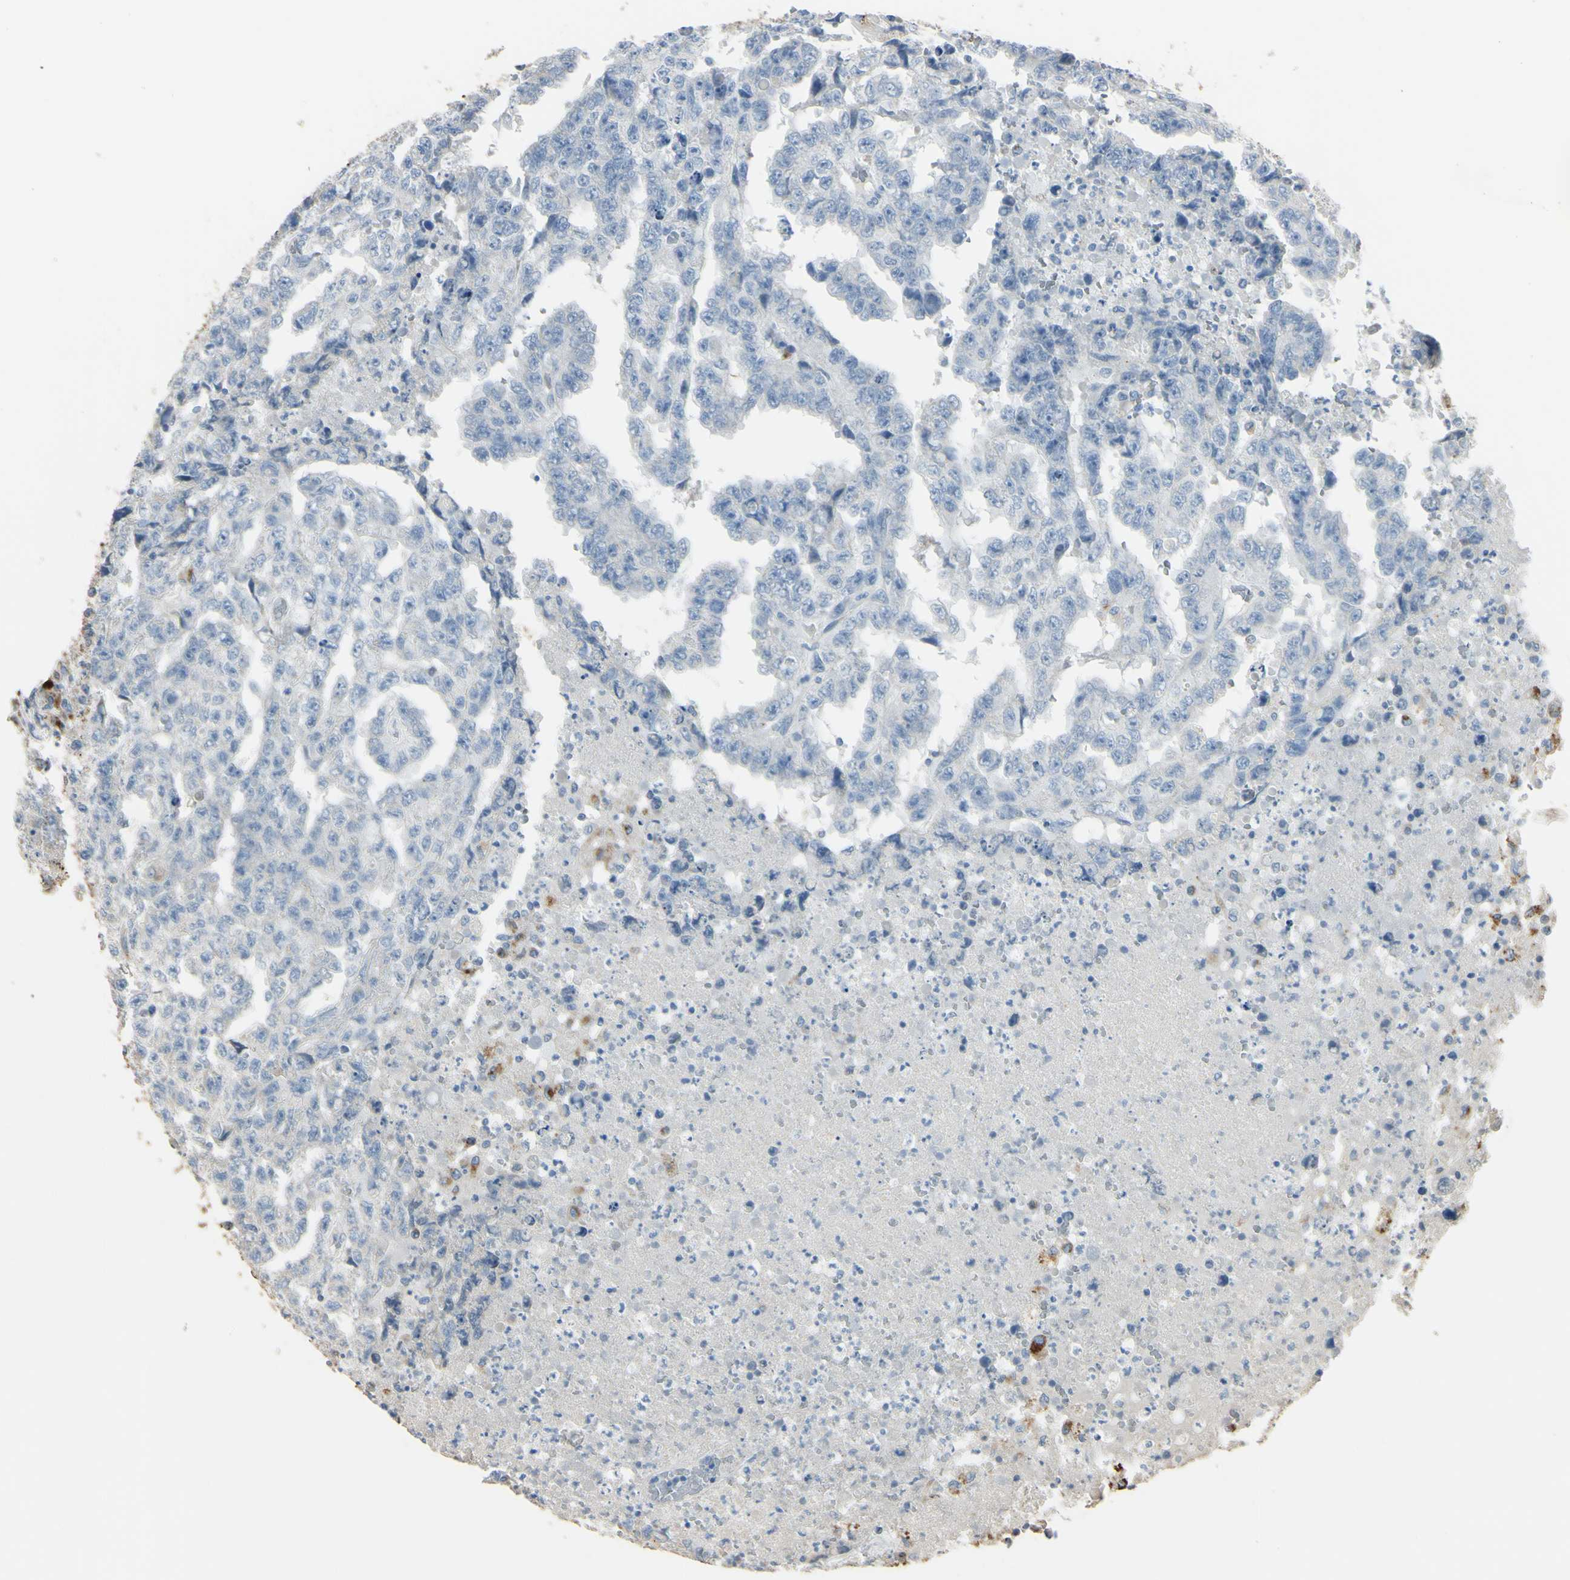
{"staining": {"intensity": "negative", "quantity": "none", "location": "none"}, "tissue": "testis cancer", "cell_type": "Tumor cells", "image_type": "cancer", "snomed": [{"axis": "morphology", "description": "Necrosis, NOS"}, {"axis": "morphology", "description": "Carcinoma, Embryonal, NOS"}, {"axis": "topography", "description": "Testis"}], "caption": "Testis embryonal carcinoma was stained to show a protein in brown. There is no significant expression in tumor cells. The staining was performed using DAB to visualize the protein expression in brown, while the nuclei were stained in blue with hematoxylin (Magnification: 20x).", "gene": "ANGPTL1", "patient": {"sex": "male", "age": 19}}